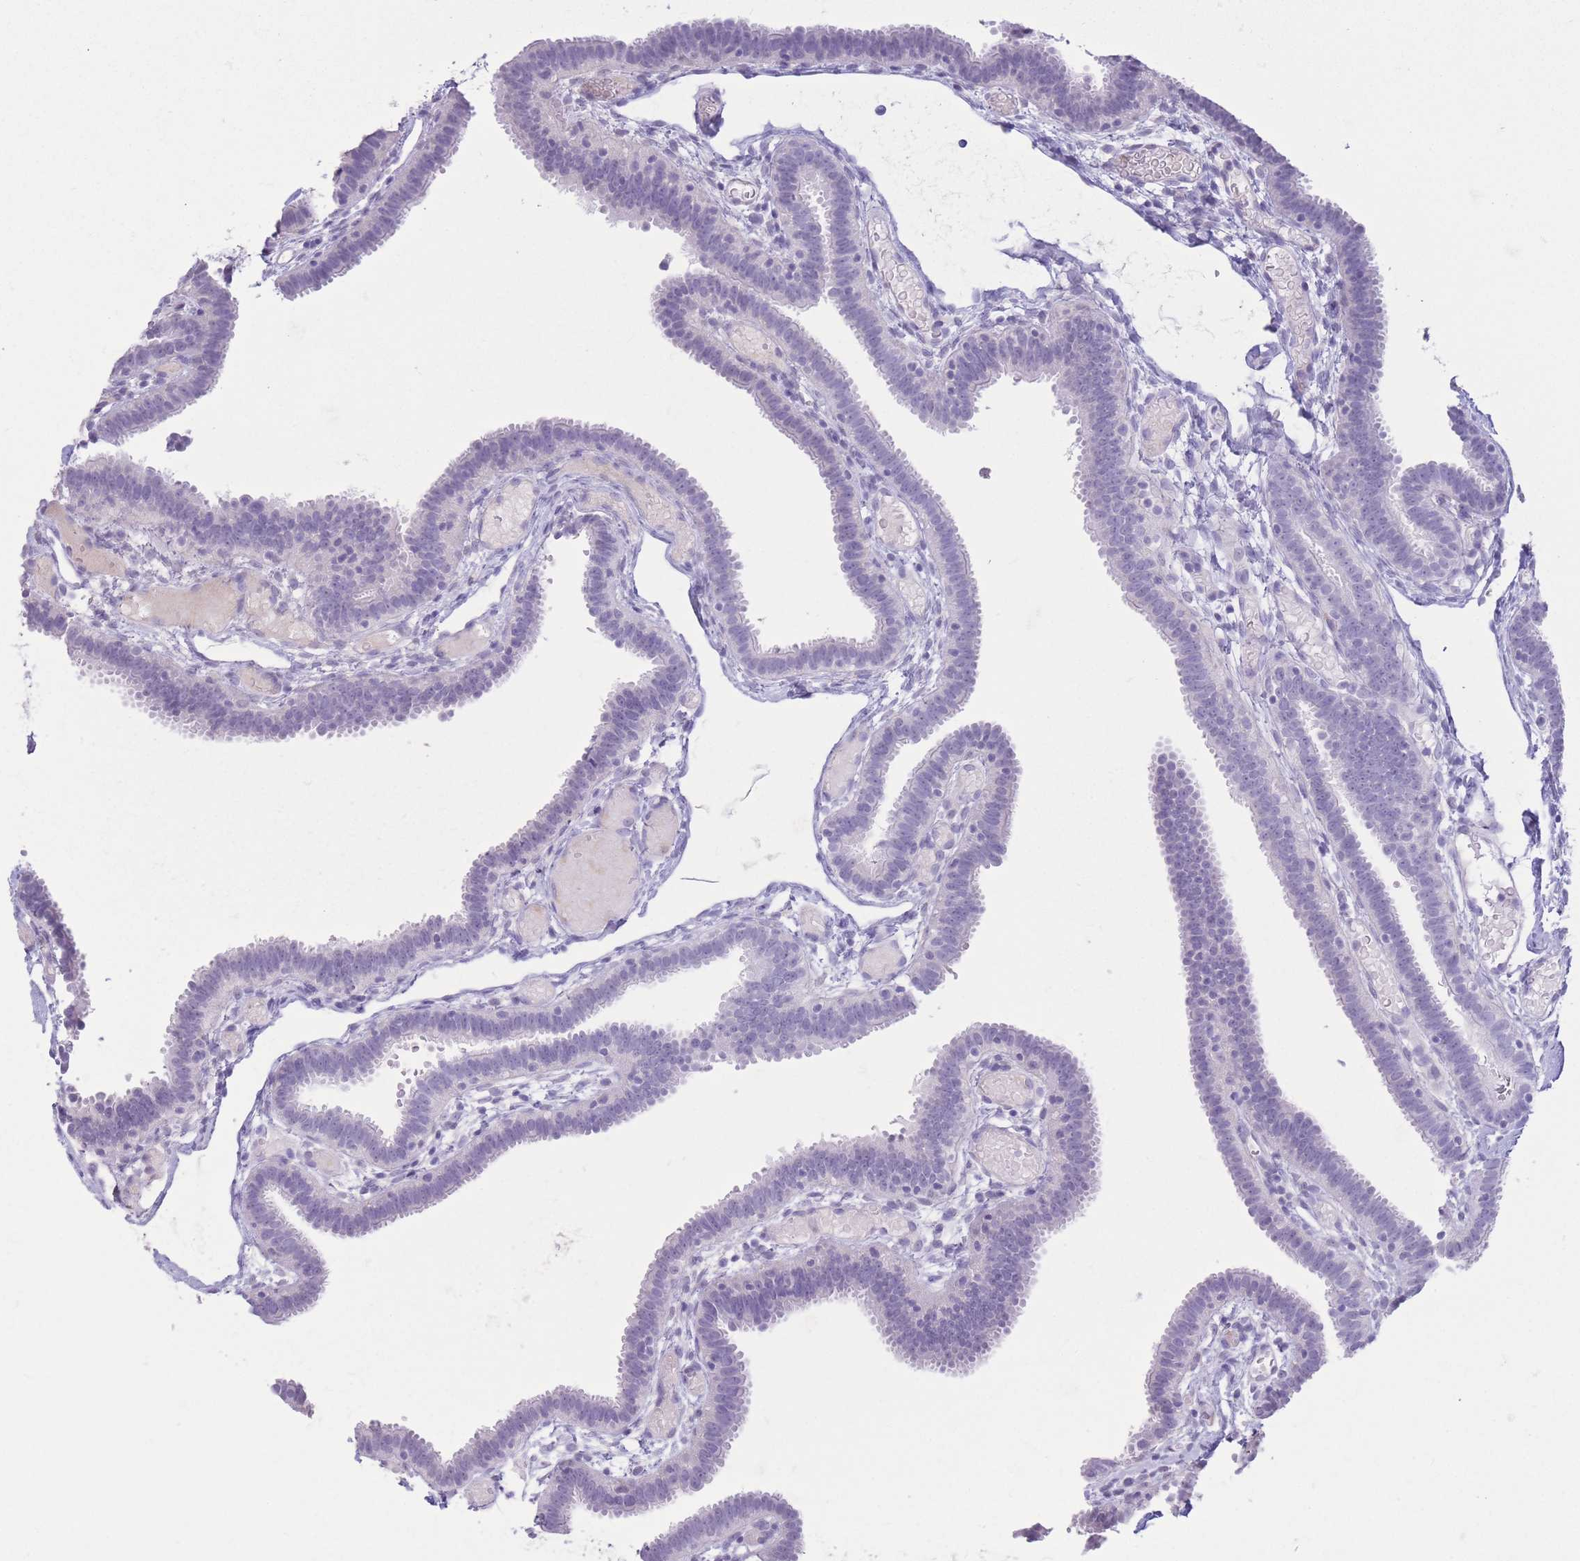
{"staining": {"intensity": "negative", "quantity": "none", "location": "none"}, "tissue": "fallopian tube", "cell_type": "Glandular cells", "image_type": "normal", "snomed": [{"axis": "morphology", "description": "Normal tissue, NOS"}, {"axis": "topography", "description": "Fallopian tube"}], "caption": "An image of fallopian tube stained for a protein demonstrates no brown staining in glandular cells. (DAB (3,3'-diaminobenzidine) immunohistochemistry visualized using brightfield microscopy, high magnification).", "gene": "PKLR", "patient": {"sex": "female", "age": 37}}